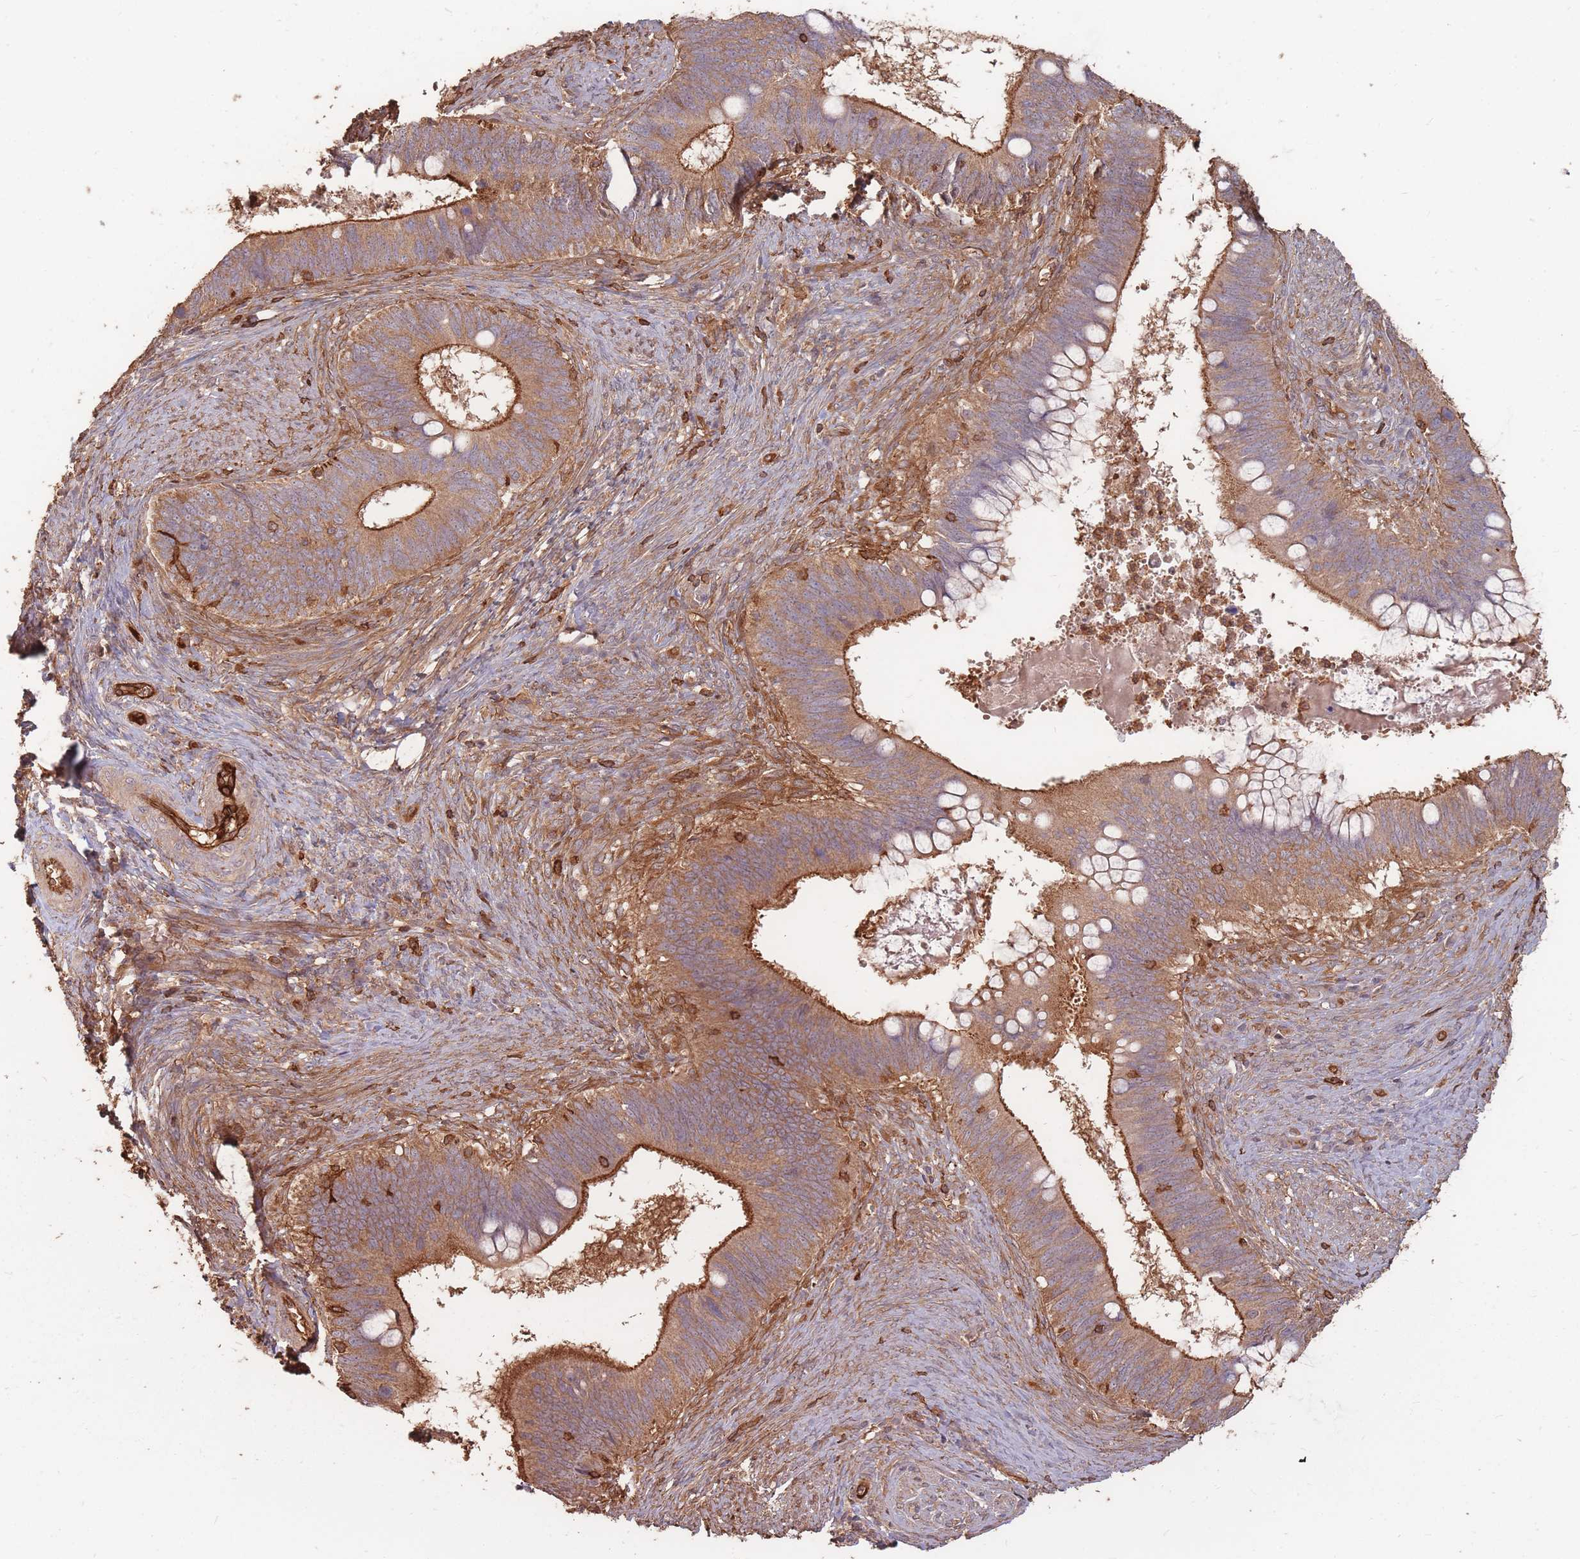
{"staining": {"intensity": "strong", "quantity": ">75%", "location": "cytoplasmic/membranous"}, "tissue": "cervical cancer", "cell_type": "Tumor cells", "image_type": "cancer", "snomed": [{"axis": "morphology", "description": "Adenocarcinoma, NOS"}, {"axis": "topography", "description": "Cervix"}], "caption": "Immunohistochemistry (IHC) image of neoplastic tissue: cervical adenocarcinoma stained using immunohistochemistry shows high levels of strong protein expression localized specifically in the cytoplasmic/membranous of tumor cells, appearing as a cytoplasmic/membranous brown color.", "gene": "PLS3", "patient": {"sex": "female", "age": 42}}